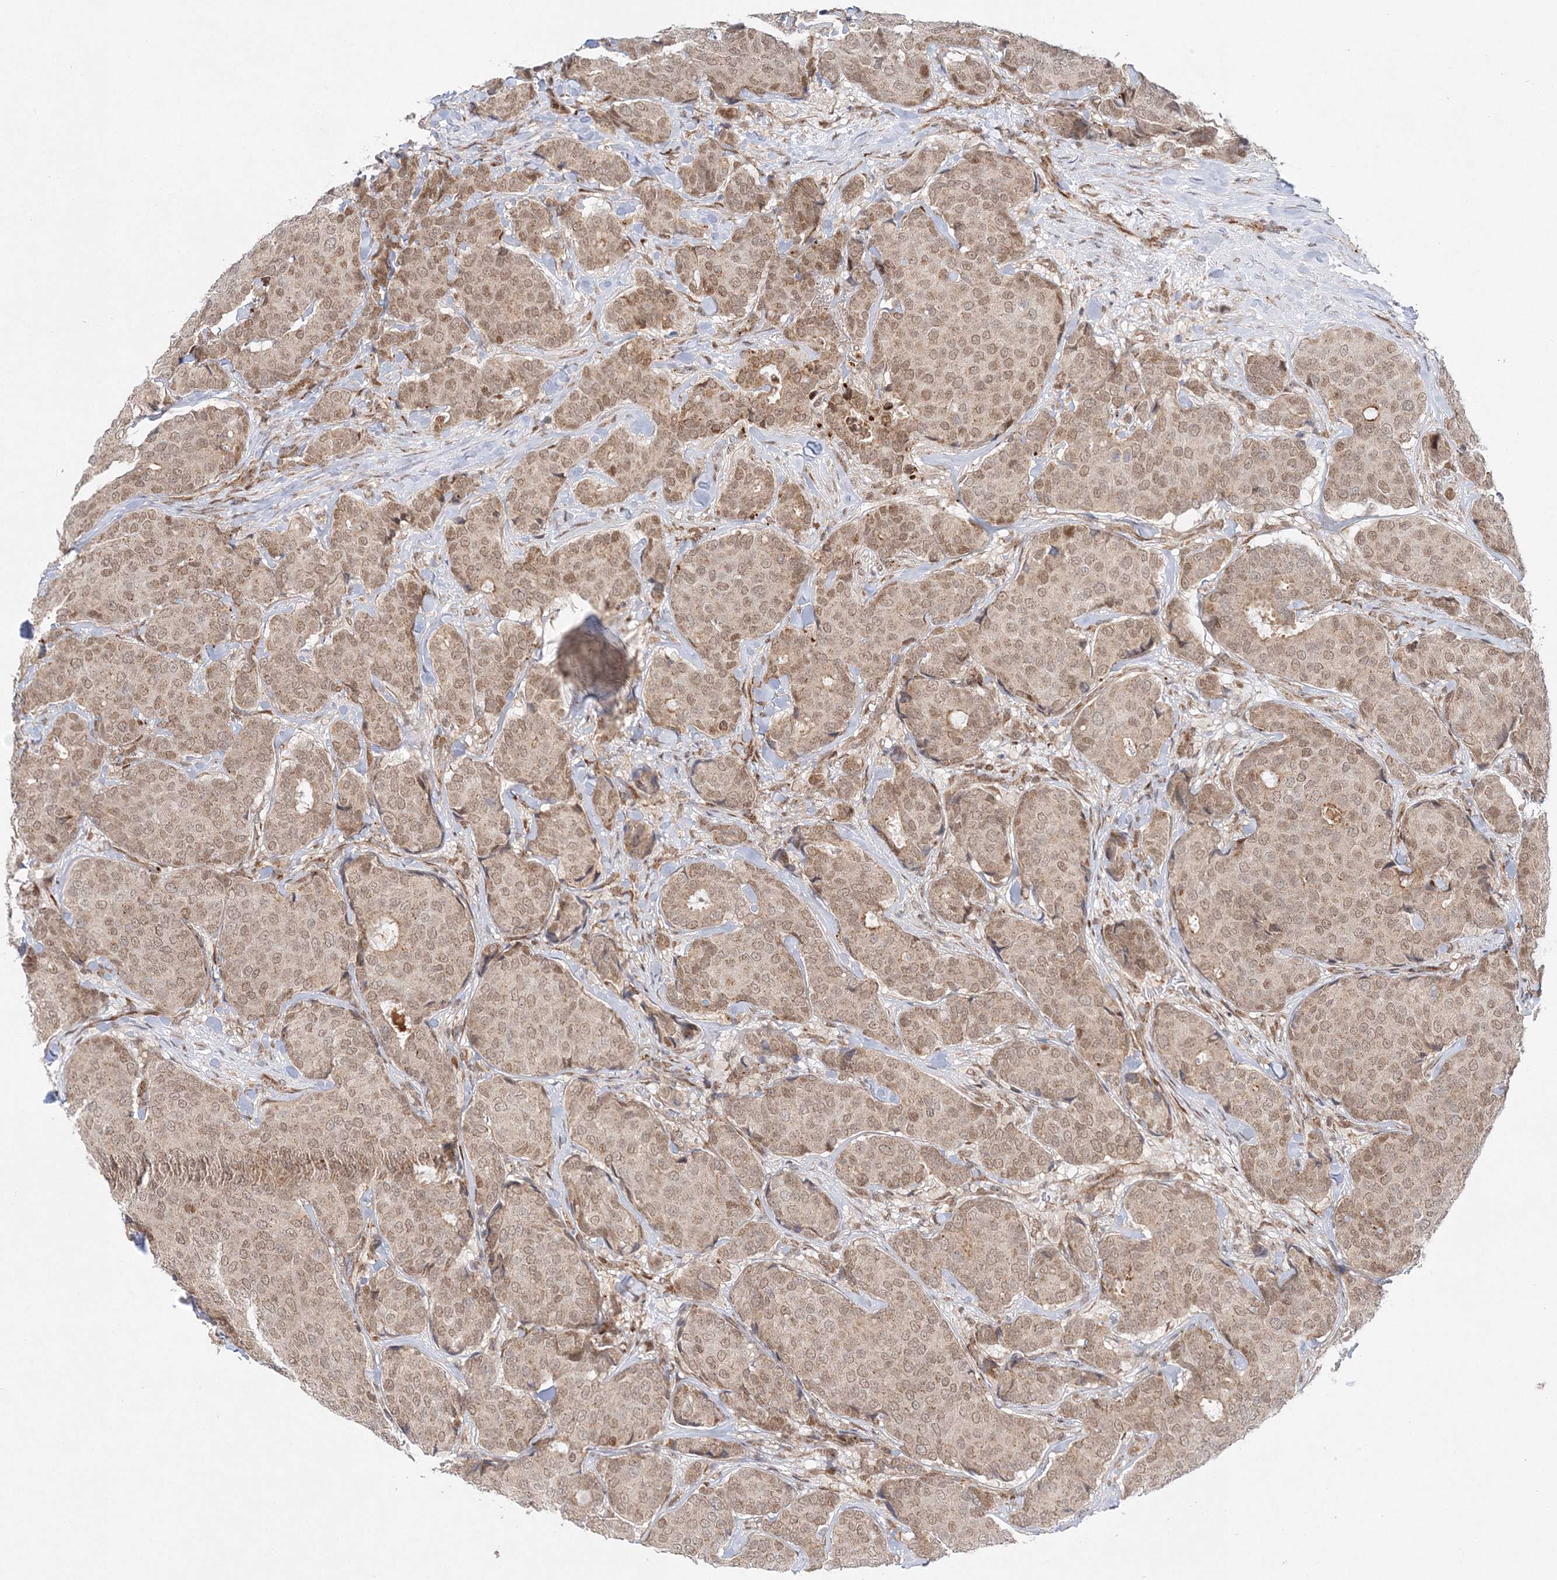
{"staining": {"intensity": "weak", "quantity": ">75%", "location": "cytoplasmic/membranous,nuclear"}, "tissue": "breast cancer", "cell_type": "Tumor cells", "image_type": "cancer", "snomed": [{"axis": "morphology", "description": "Duct carcinoma"}, {"axis": "topography", "description": "Breast"}], "caption": "Approximately >75% of tumor cells in human breast cancer show weak cytoplasmic/membranous and nuclear protein positivity as visualized by brown immunohistochemical staining.", "gene": "RAB11FIP2", "patient": {"sex": "female", "age": 75}}